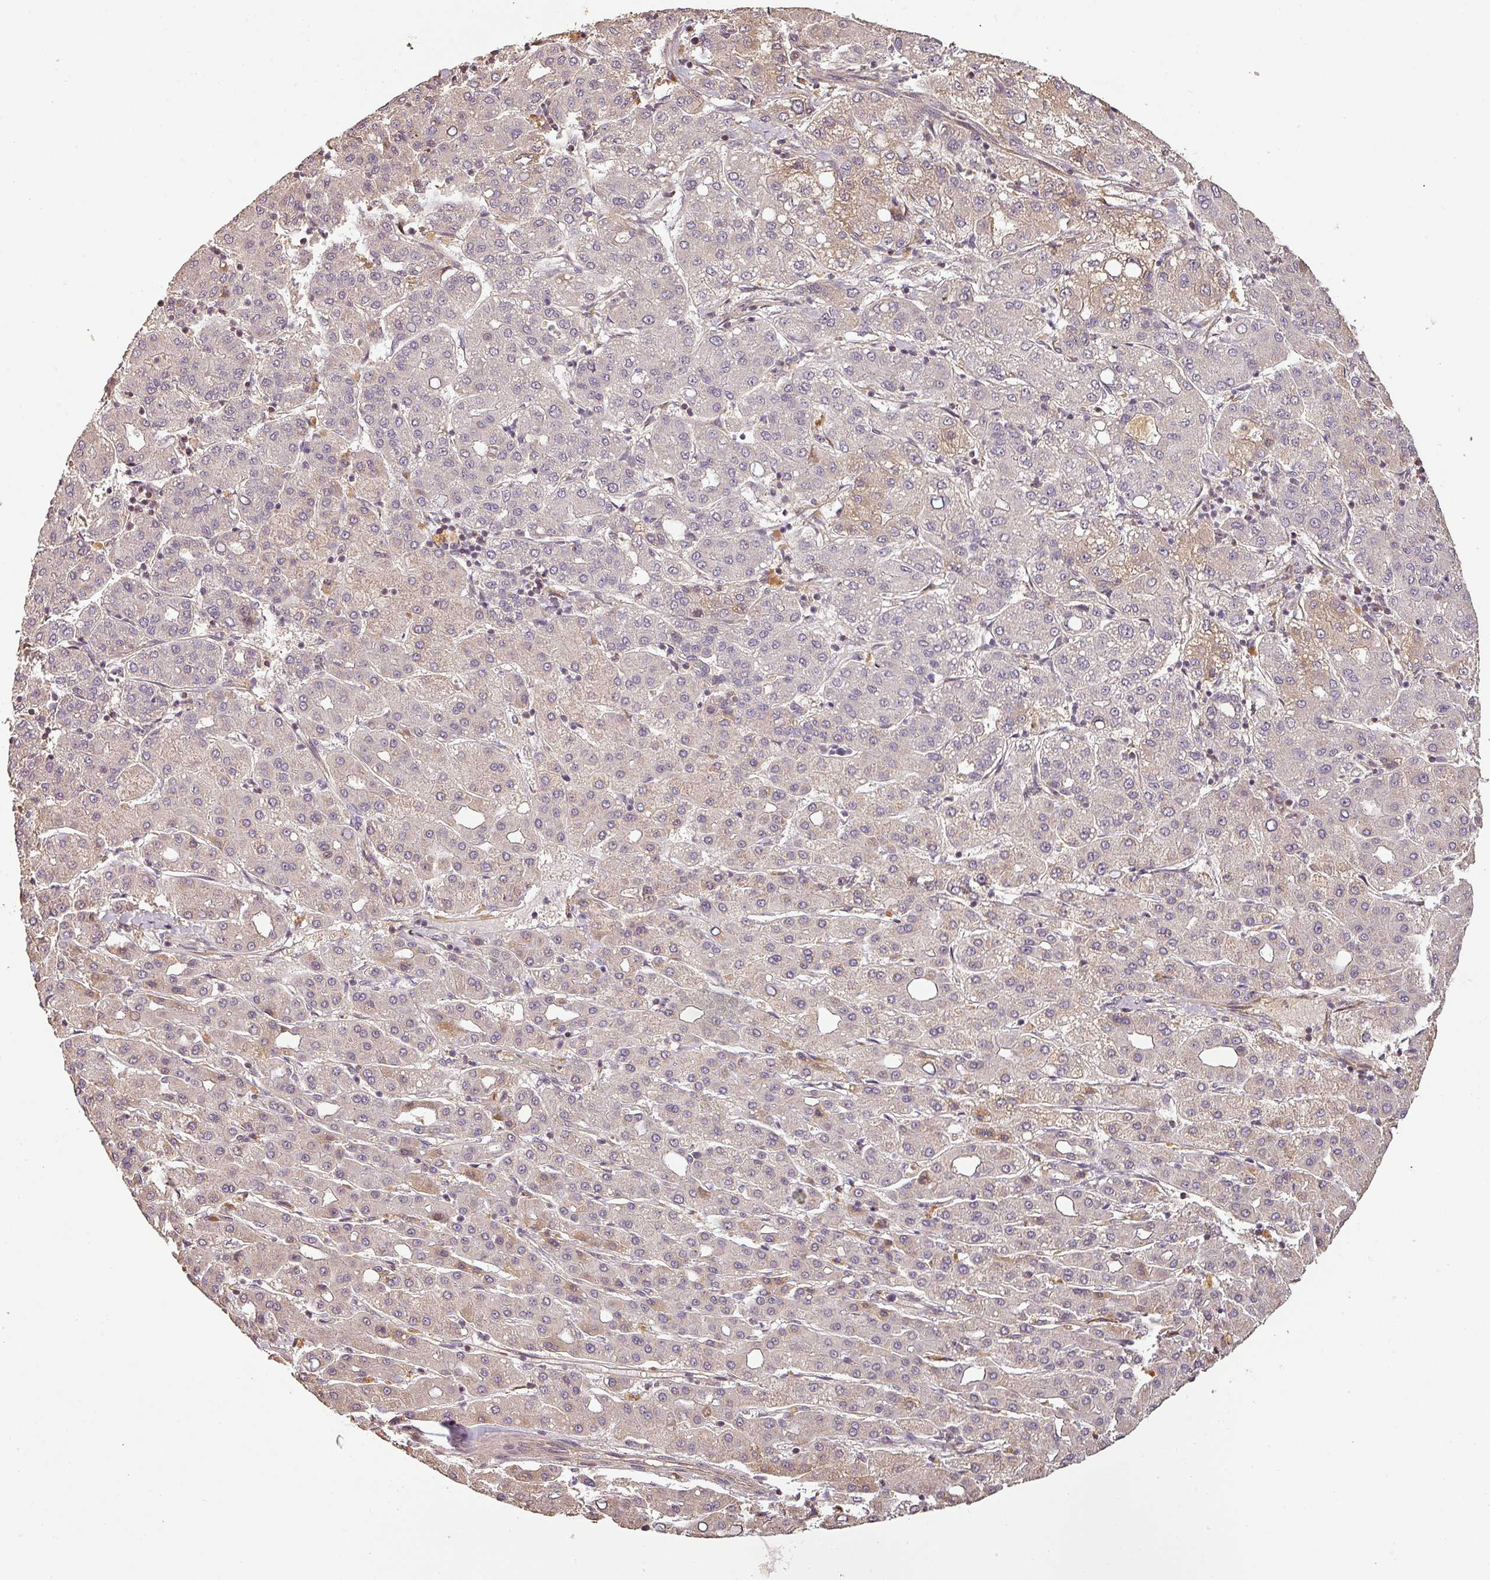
{"staining": {"intensity": "weak", "quantity": "25%-75%", "location": "cytoplasmic/membranous"}, "tissue": "liver cancer", "cell_type": "Tumor cells", "image_type": "cancer", "snomed": [{"axis": "morphology", "description": "Carcinoma, Hepatocellular, NOS"}, {"axis": "topography", "description": "Liver"}], "caption": "Liver hepatocellular carcinoma was stained to show a protein in brown. There is low levels of weak cytoplasmic/membranous staining in about 25%-75% of tumor cells.", "gene": "BPIFB3", "patient": {"sex": "male", "age": 65}}